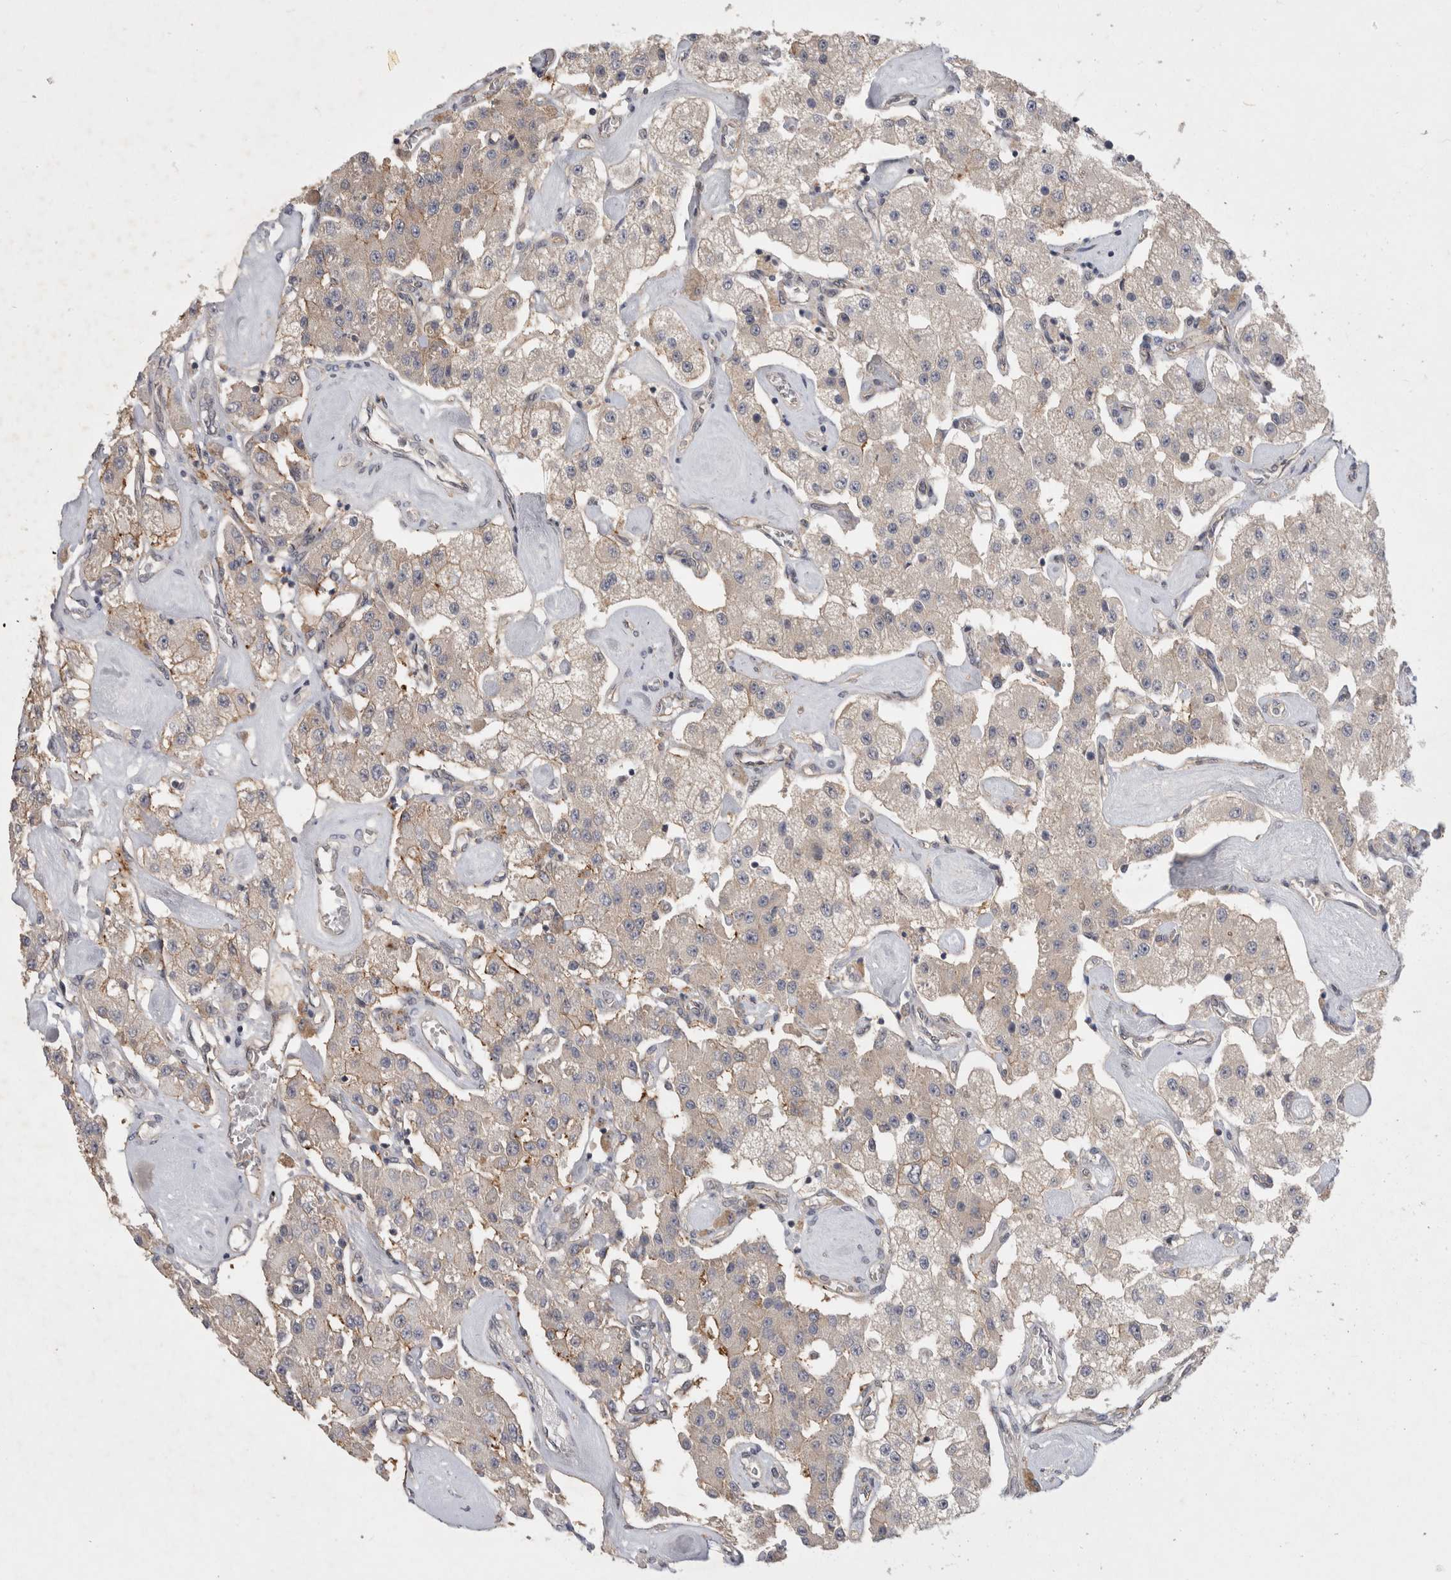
{"staining": {"intensity": "weak", "quantity": "<25%", "location": "cytoplasmic/membranous"}, "tissue": "carcinoid", "cell_type": "Tumor cells", "image_type": "cancer", "snomed": [{"axis": "morphology", "description": "Carcinoid, malignant, NOS"}, {"axis": "topography", "description": "Pancreas"}], "caption": "Tumor cells are negative for protein expression in human carcinoid. The staining is performed using DAB brown chromogen with nuclei counter-stained in using hematoxylin.", "gene": "CERS3", "patient": {"sex": "male", "age": 41}}